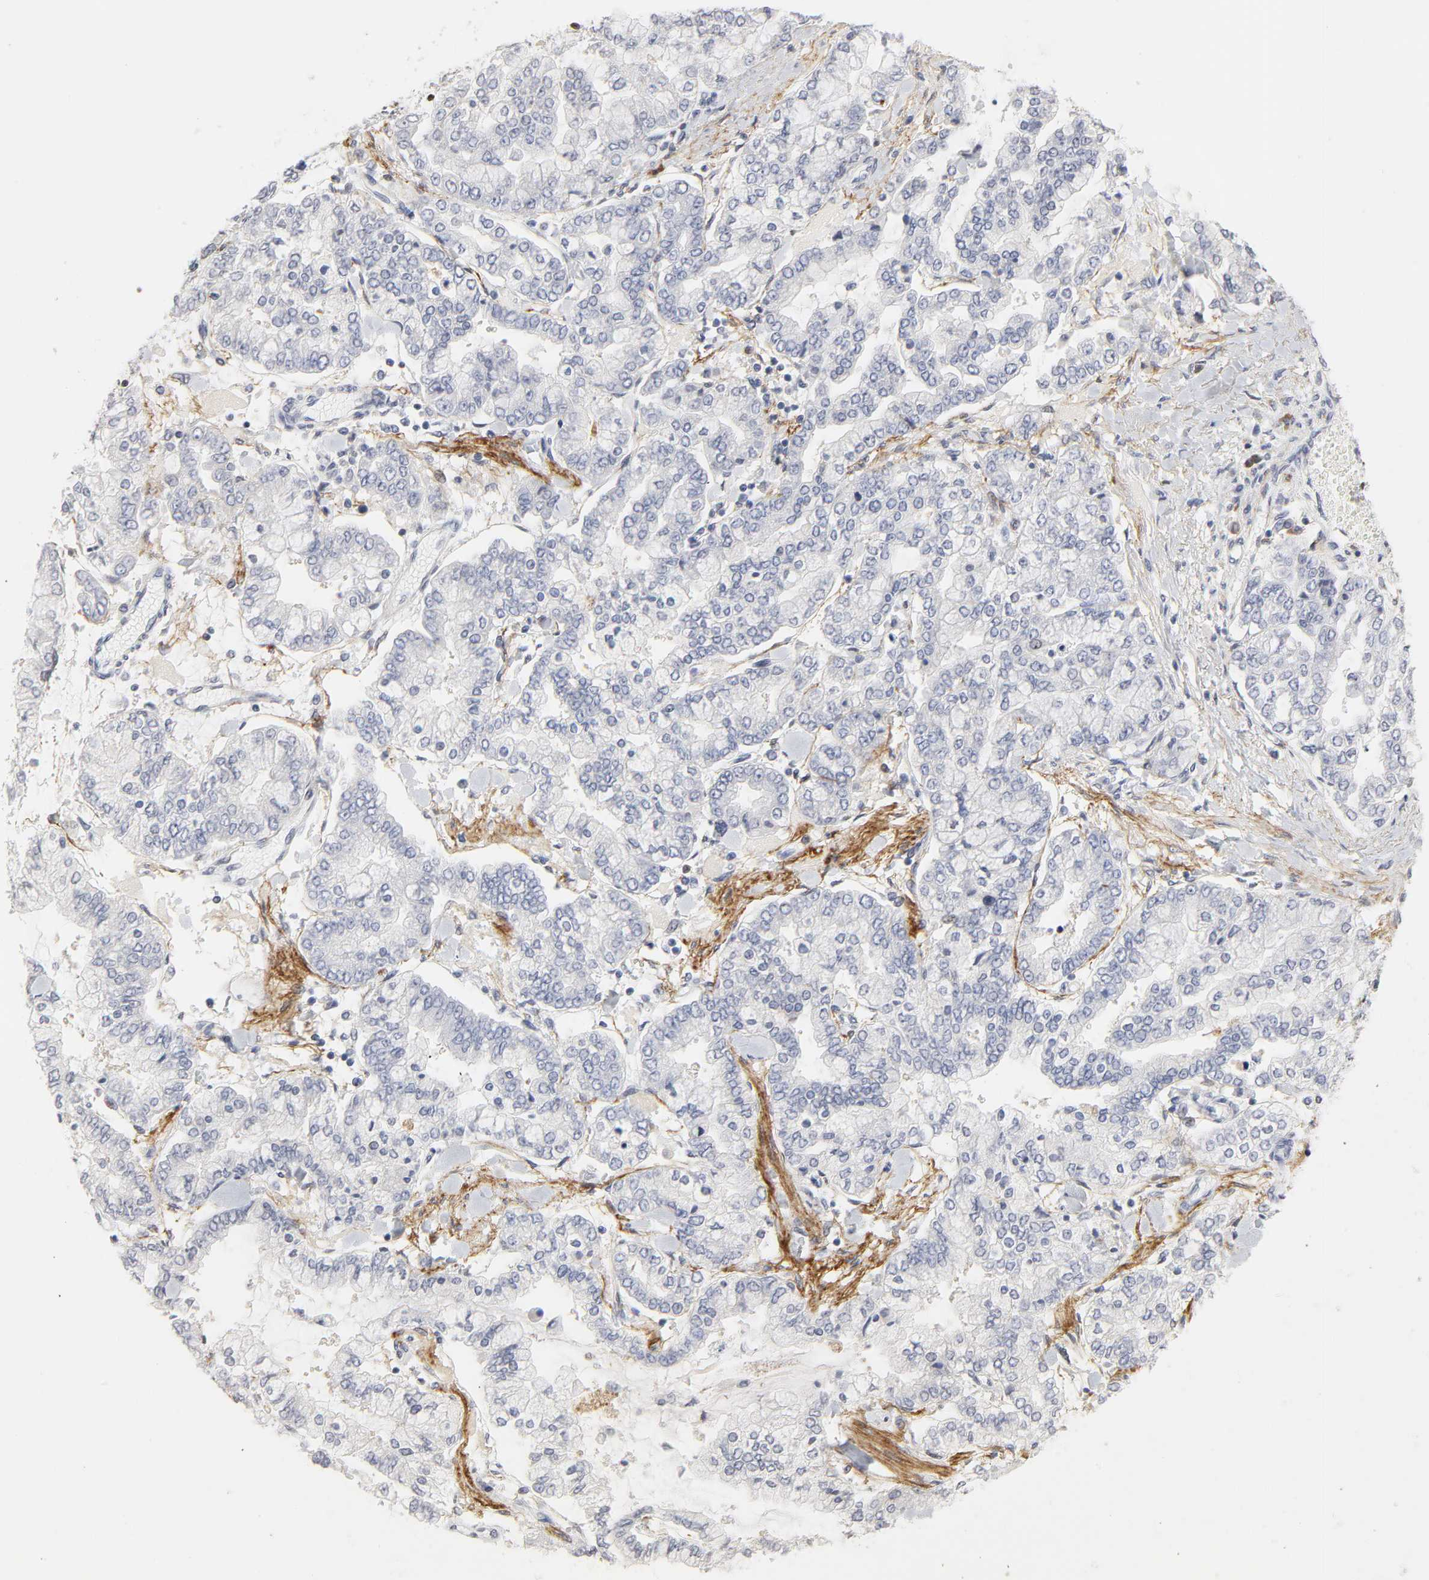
{"staining": {"intensity": "negative", "quantity": "none", "location": "none"}, "tissue": "stomach cancer", "cell_type": "Tumor cells", "image_type": "cancer", "snomed": [{"axis": "morphology", "description": "Normal tissue, NOS"}, {"axis": "morphology", "description": "Adenocarcinoma, NOS"}, {"axis": "topography", "description": "Stomach, upper"}, {"axis": "topography", "description": "Stomach"}], "caption": "IHC image of stomach cancer stained for a protein (brown), which reveals no staining in tumor cells. (Brightfield microscopy of DAB immunohistochemistry at high magnification).", "gene": "CREBBP", "patient": {"sex": "male", "age": 76}}